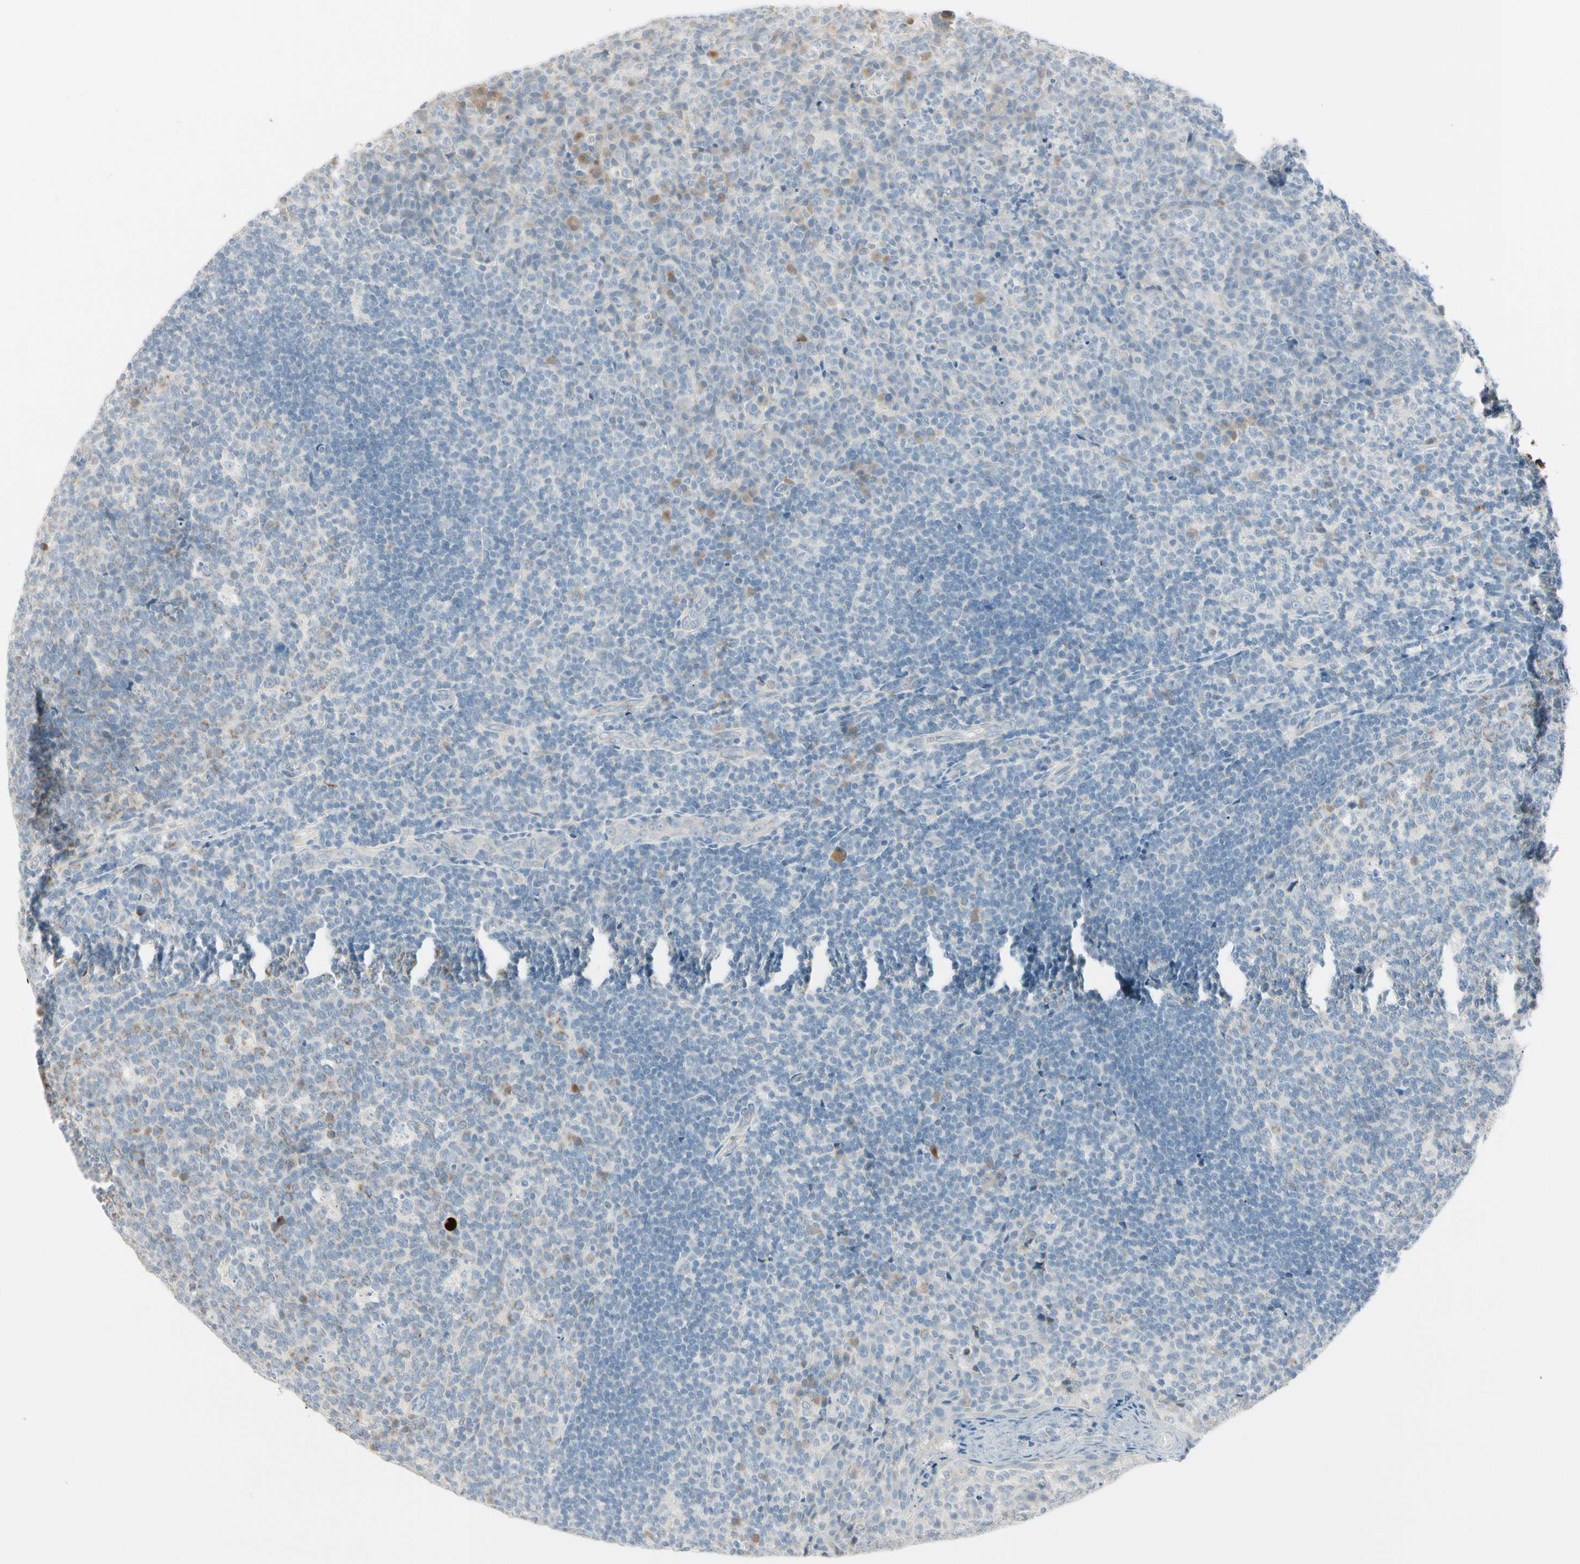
{"staining": {"intensity": "weak", "quantity": "<25%", "location": "cytoplasmic/membranous"}, "tissue": "tonsil", "cell_type": "Germinal center cells", "image_type": "normal", "snomed": [{"axis": "morphology", "description": "Normal tissue, NOS"}, {"axis": "topography", "description": "Tonsil"}], "caption": "Histopathology image shows no protein staining in germinal center cells of benign tonsil. The staining is performed using DAB brown chromogen with nuclei counter-stained in using hematoxylin.", "gene": "ALDH18A1", "patient": {"sex": "male", "age": 17}}